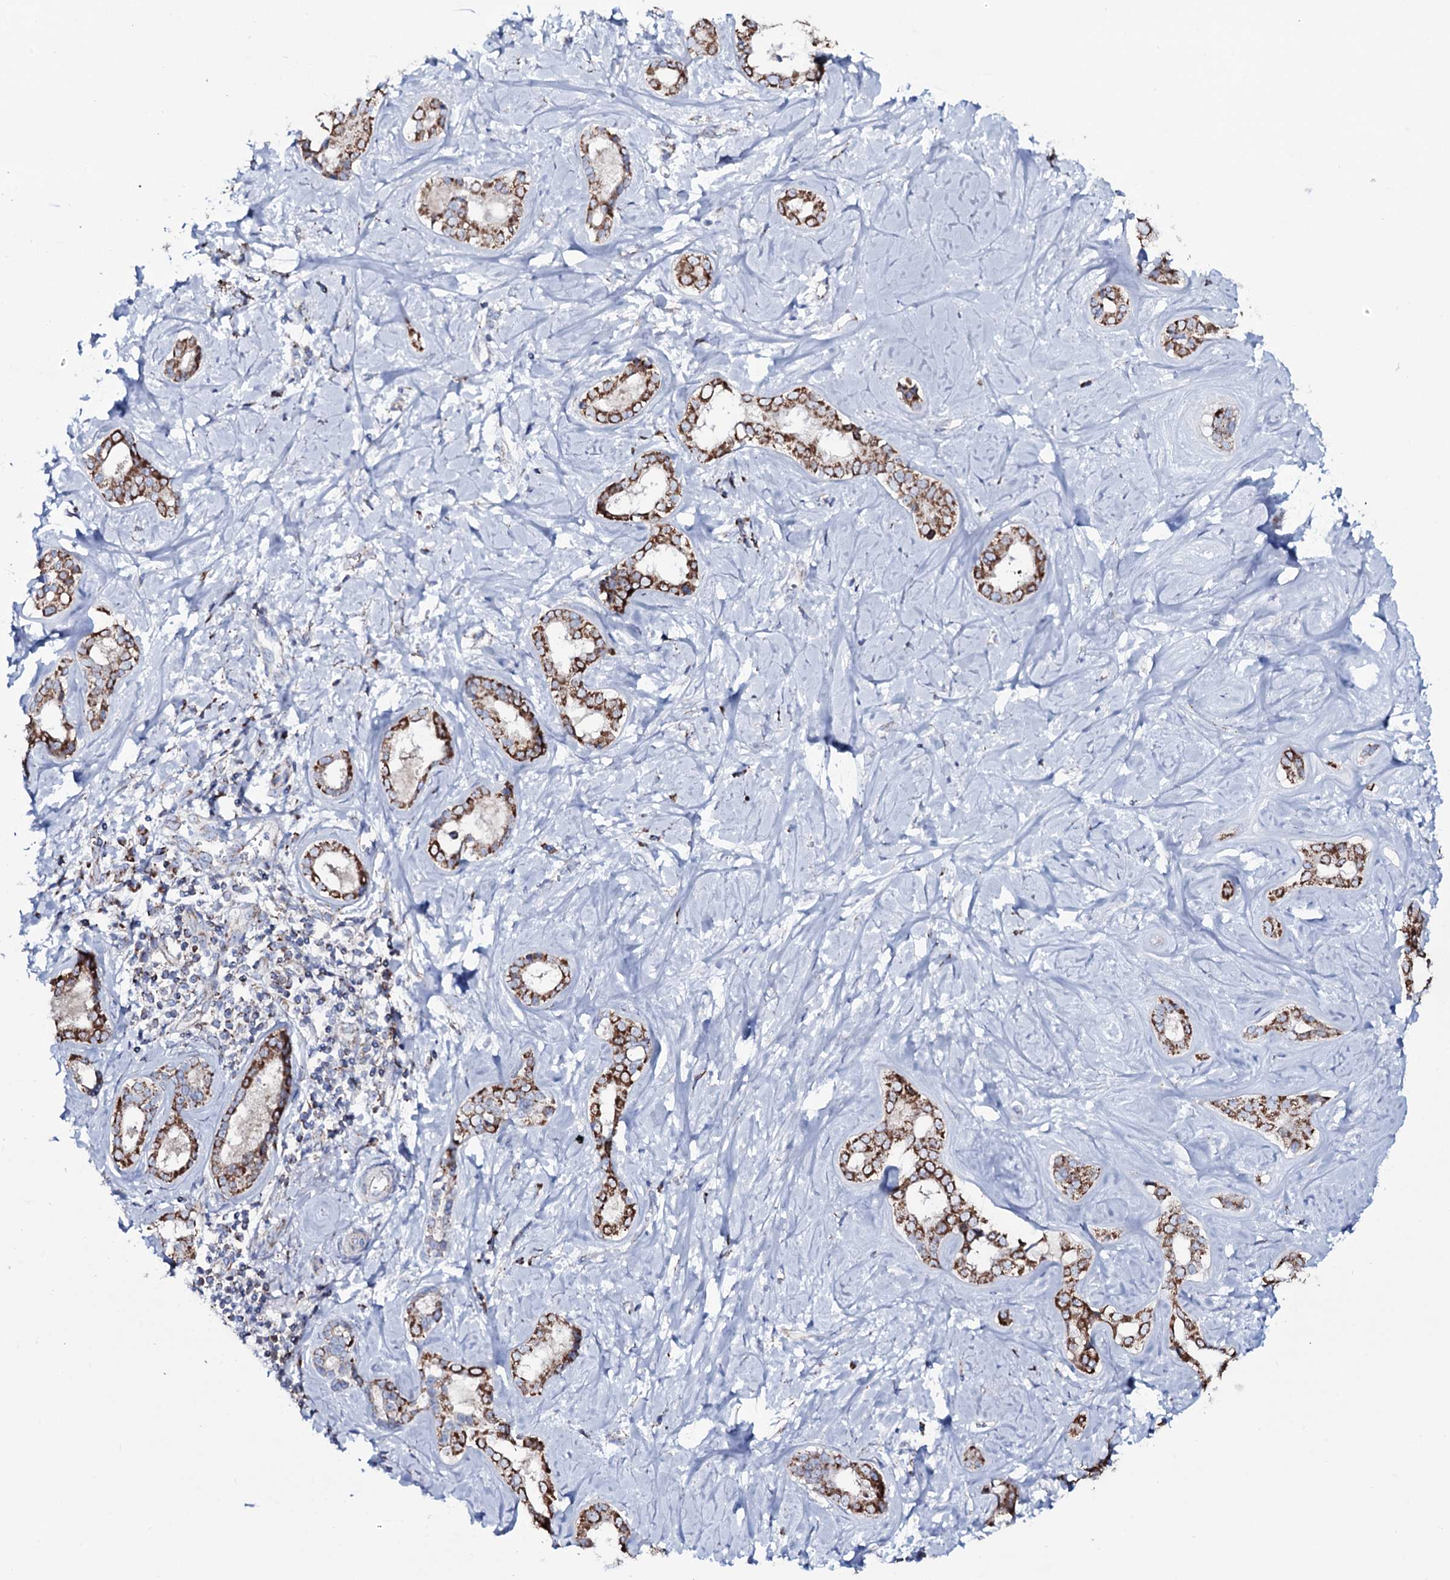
{"staining": {"intensity": "strong", "quantity": ">75%", "location": "cytoplasmic/membranous"}, "tissue": "liver cancer", "cell_type": "Tumor cells", "image_type": "cancer", "snomed": [{"axis": "morphology", "description": "Cholangiocarcinoma"}, {"axis": "topography", "description": "Liver"}], "caption": "Protein expression analysis of human cholangiocarcinoma (liver) reveals strong cytoplasmic/membranous positivity in approximately >75% of tumor cells. (DAB (3,3'-diaminobenzidine) = brown stain, brightfield microscopy at high magnification).", "gene": "MRPS35", "patient": {"sex": "female", "age": 77}}